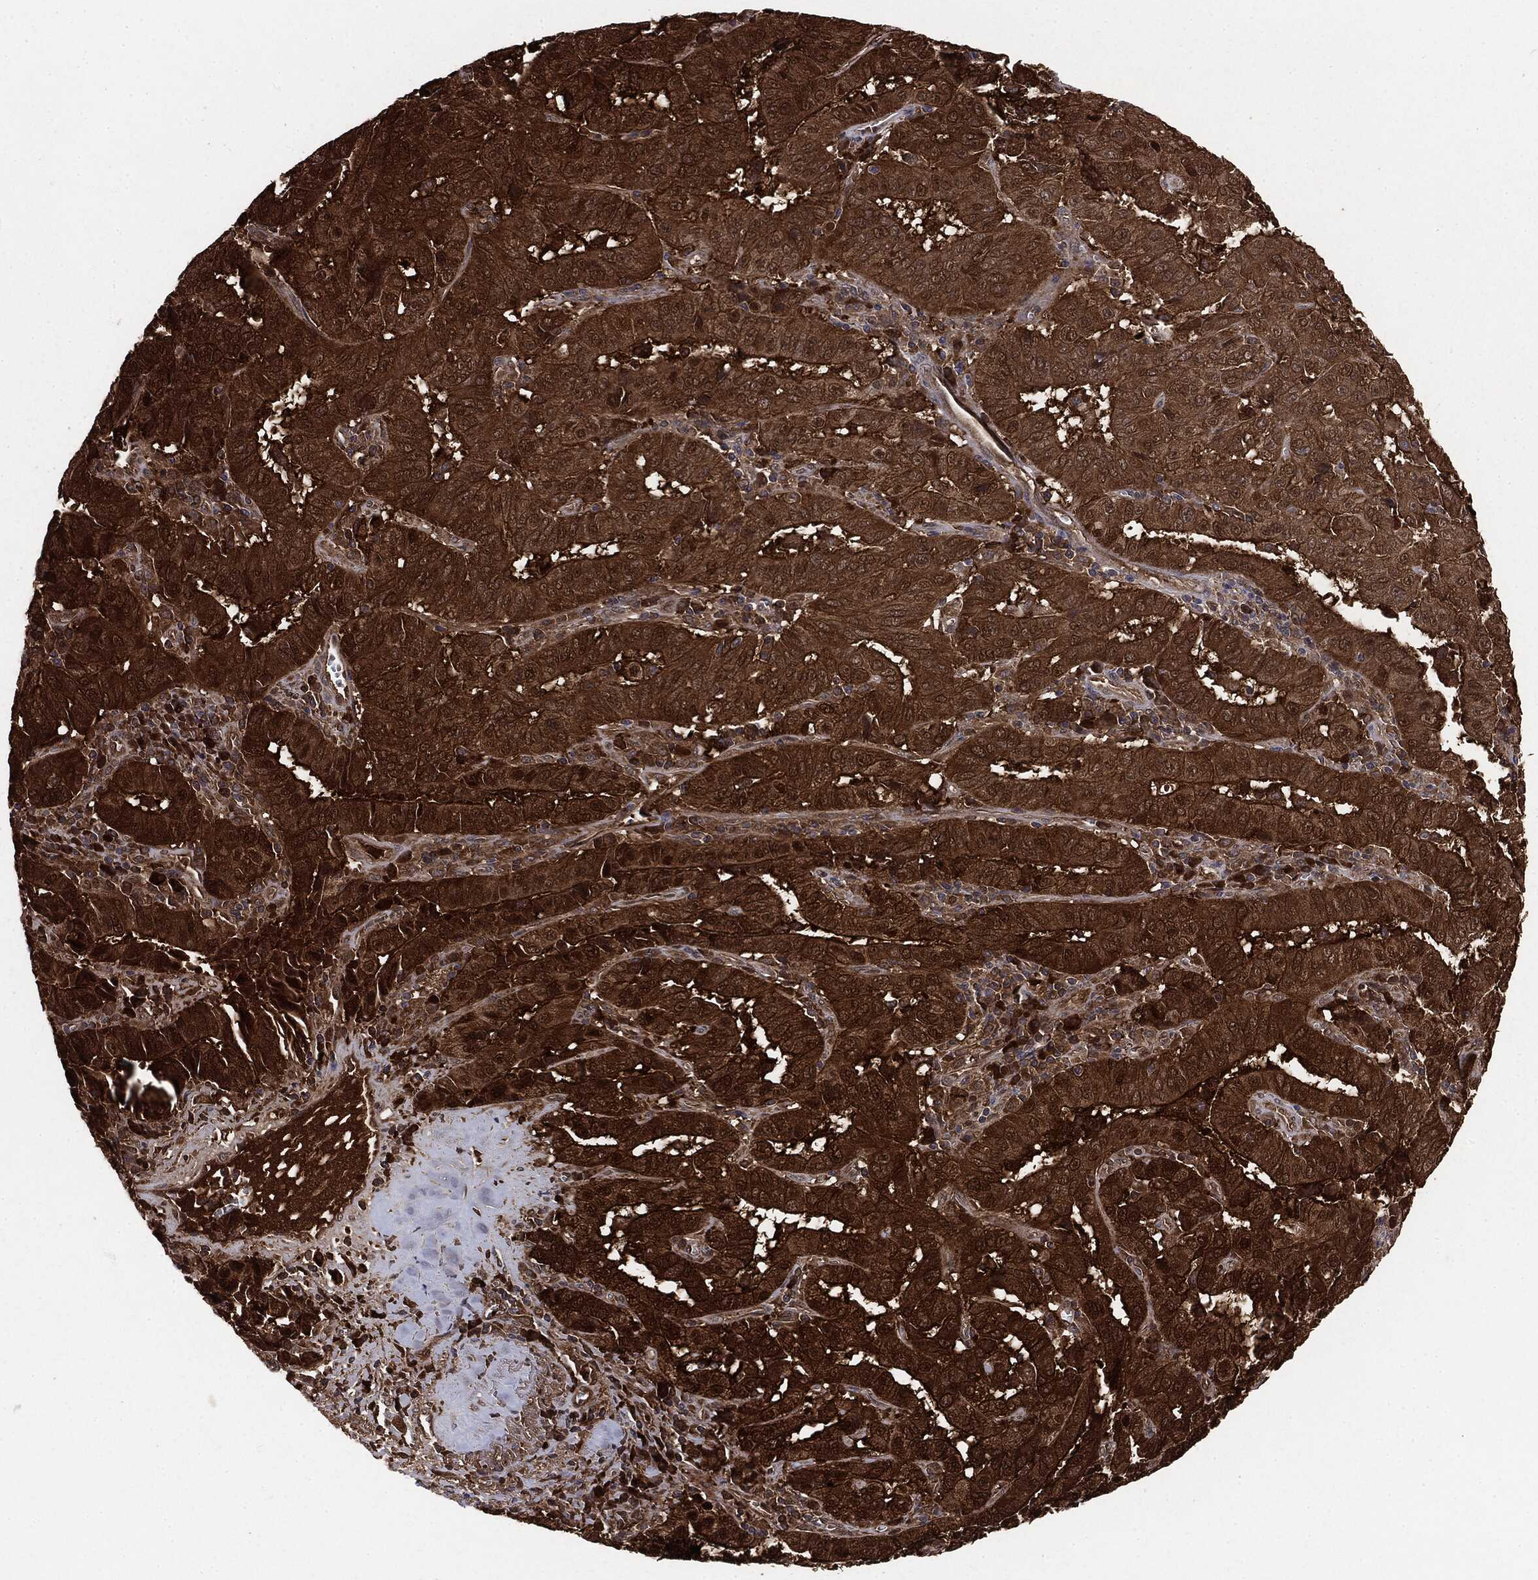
{"staining": {"intensity": "strong", "quantity": ">75%", "location": "cytoplasmic/membranous"}, "tissue": "pancreatic cancer", "cell_type": "Tumor cells", "image_type": "cancer", "snomed": [{"axis": "morphology", "description": "Adenocarcinoma, NOS"}, {"axis": "topography", "description": "Pancreas"}], "caption": "Pancreatic cancer stained for a protein exhibits strong cytoplasmic/membranous positivity in tumor cells. The staining was performed using DAB to visualize the protein expression in brown, while the nuclei were stained in blue with hematoxylin (Magnification: 20x).", "gene": "NME1", "patient": {"sex": "male", "age": 63}}